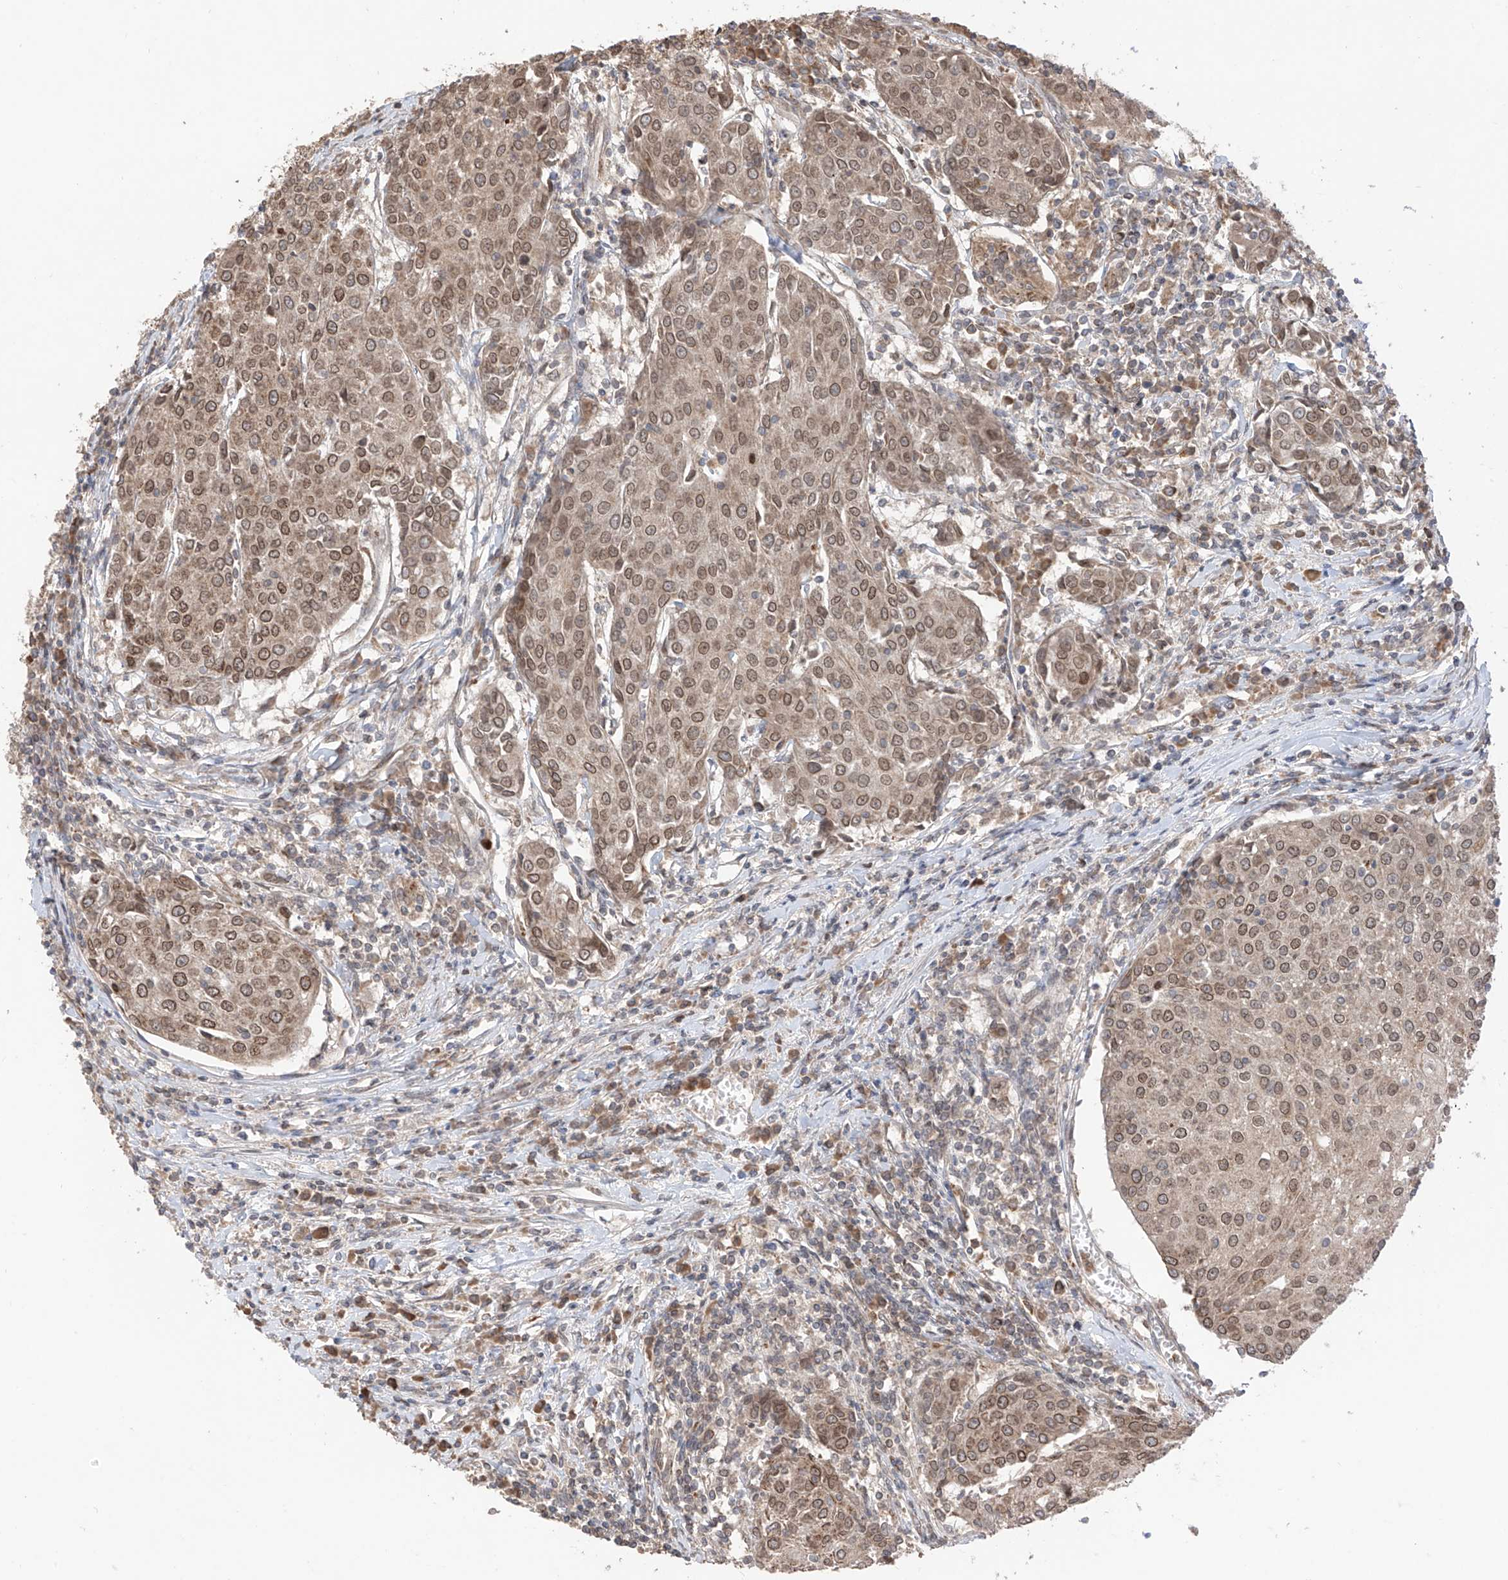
{"staining": {"intensity": "moderate", "quantity": ">75%", "location": "cytoplasmic/membranous,nuclear"}, "tissue": "urothelial cancer", "cell_type": "Tumor cells", "image_type": "cancer", "snomed": [{"axis": "morphology", "description": "Urothelial carcinoma, High grade"}, {"axis": "topography", "description": "Urinary bladder"}], "caption": "Protein staining of high-grade urothelial carcinoma tissue demonstrates moderate cytoplasmic/membranous and nuclear staining in about >75% of tumor cells.", "gene": "AHCTF1", "patient": {"sex": "female", "age": 85}}